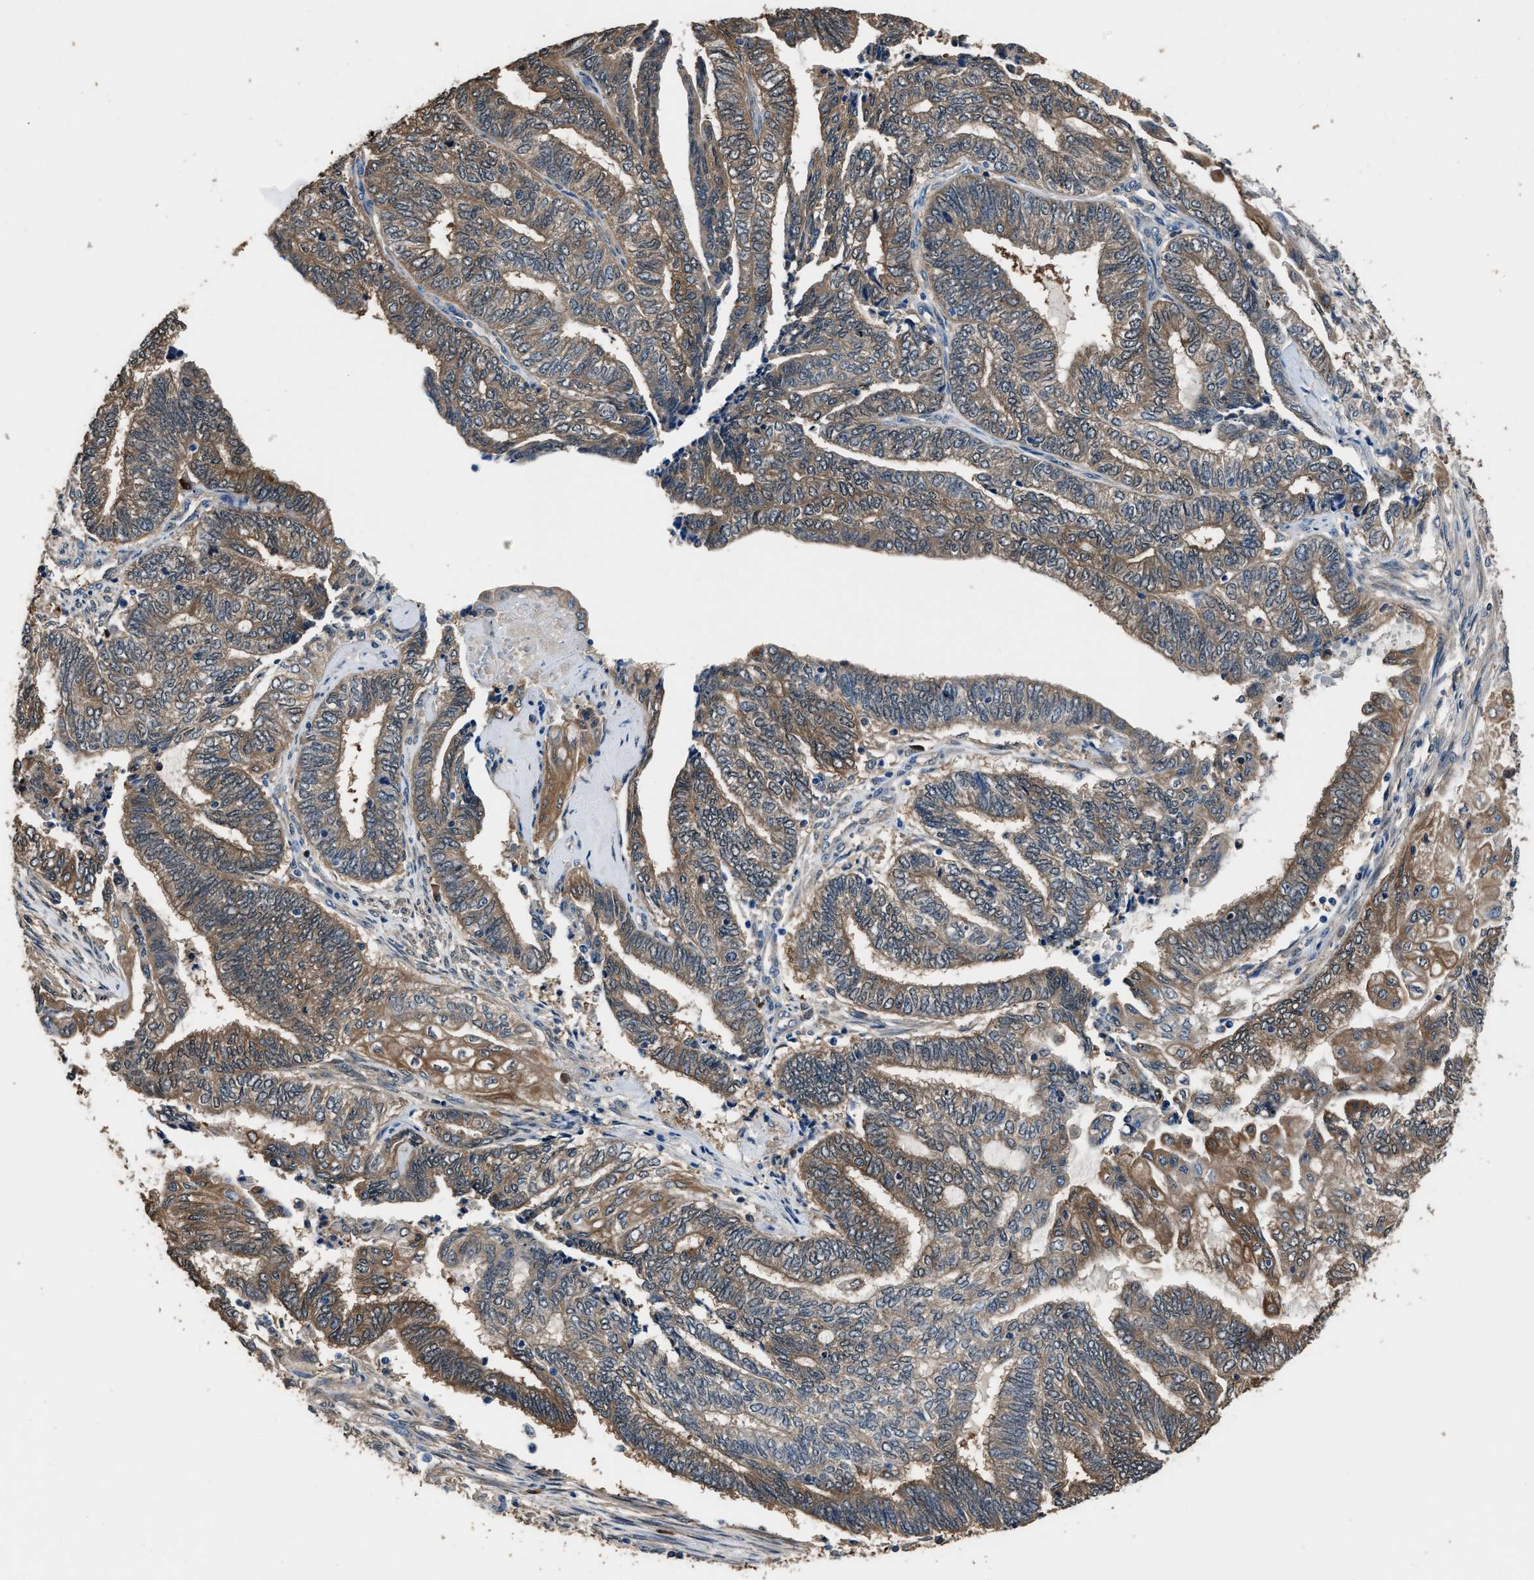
{"staining": {"intensity": "moderate", "quantity": ">75%", "location": "cytoplasmic/membranous"}, "tissue": "endometrial cancer", "cell_type": "Tumor cells", "image_type": "cancer", "snomed": [{"axis": "morphology", "description": "Adenocarcinoma, NOS"}, {"axis": "topography", "description": "Uterus"}, {"axis": "topography", "description": "Endometrium"}], "caption": "Endometrial cancer was stained to show a protein in brown. There is medium levels of moderate cytoplasmic/membranous positivity in about >75% of tumor cells. The staining is performed using DAB brown chromogen to label protein expression. The nuclei are counter-stained blue using hematoxylin.", "gene": "GSTP1", "patient": {"sex": "female", "age": 70}}